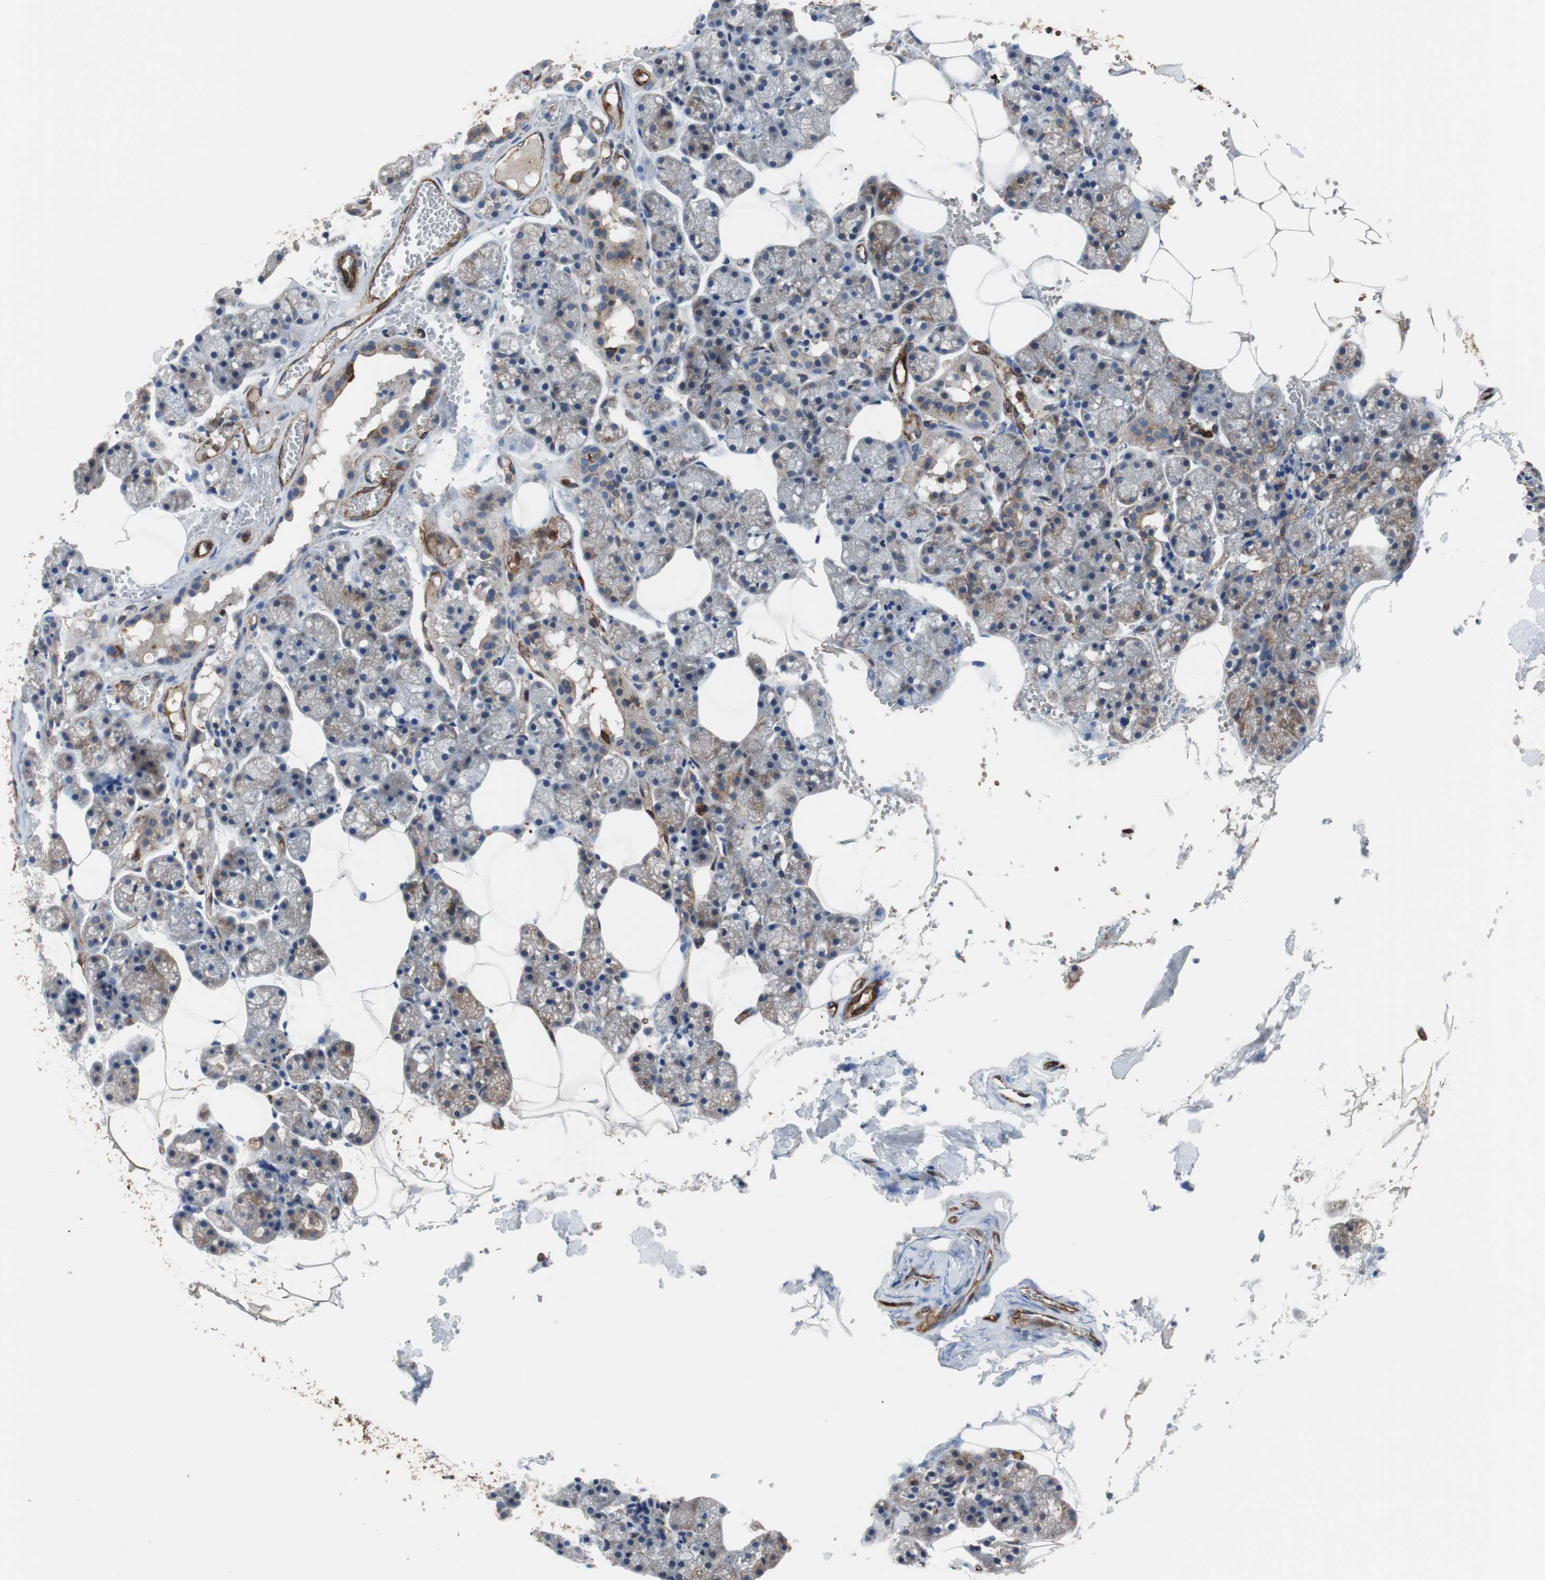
{"staining": {"intensity": "weak", "quantity": ">75%", "location": "cytoplasmic/membranous"}, "tissue": "salivary gland", "cell_type": "Glandular cells", "image_type": "normal", "snomed": [{"axis": "morphology", "description": "Normal tissue, NOS"}, {"axis": "topography", "description": "Salivary gland"}], "caption": "Unremarkable salivary gland was stained to show a protein in brown. There is low levels of weak cytoplasmic/membranous expression in approximately >75% of glandular cells.", "gene": "PLCG2", "patient": {"sex": "male", "age": 62}}